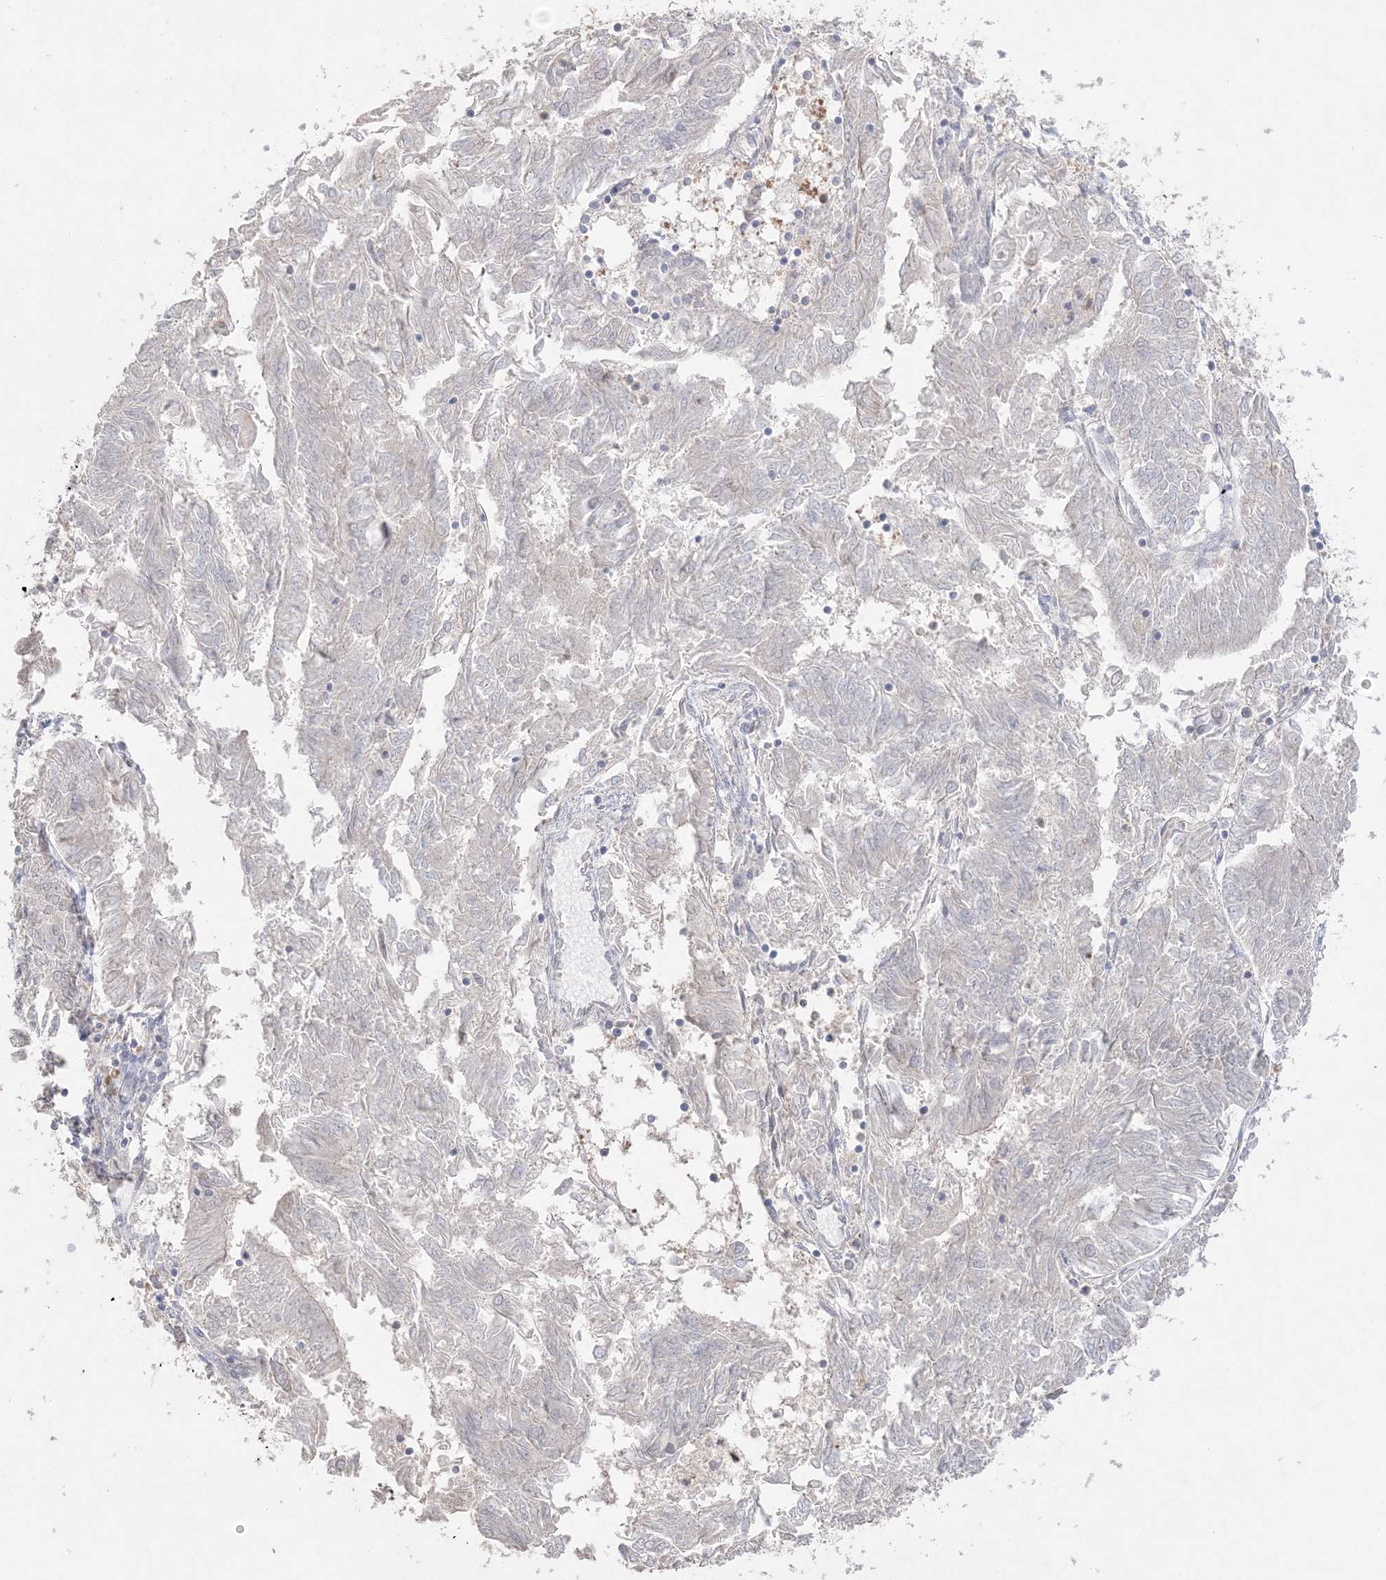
{"staining": {"intensity": "negative", "quantity": "none", "location": "none"}, "tissue": "endometrial cancer", "cell_type": "Tumor cells", "image_type": "cancer", "snomed": [{"axis": "morphology", "description": "Adenocarcinoma, NOS"}, {"axis": "topography", "description": "Endometrium"}], "caption": "IHC image of neoplastic tissue: endometrial cancer (adenocarcinoma) stained with DAB demonstrates no significant protein positivity in tumor cells.", "gene": "SH3BP4", "patient": {"sex": "female", "age": 58}}